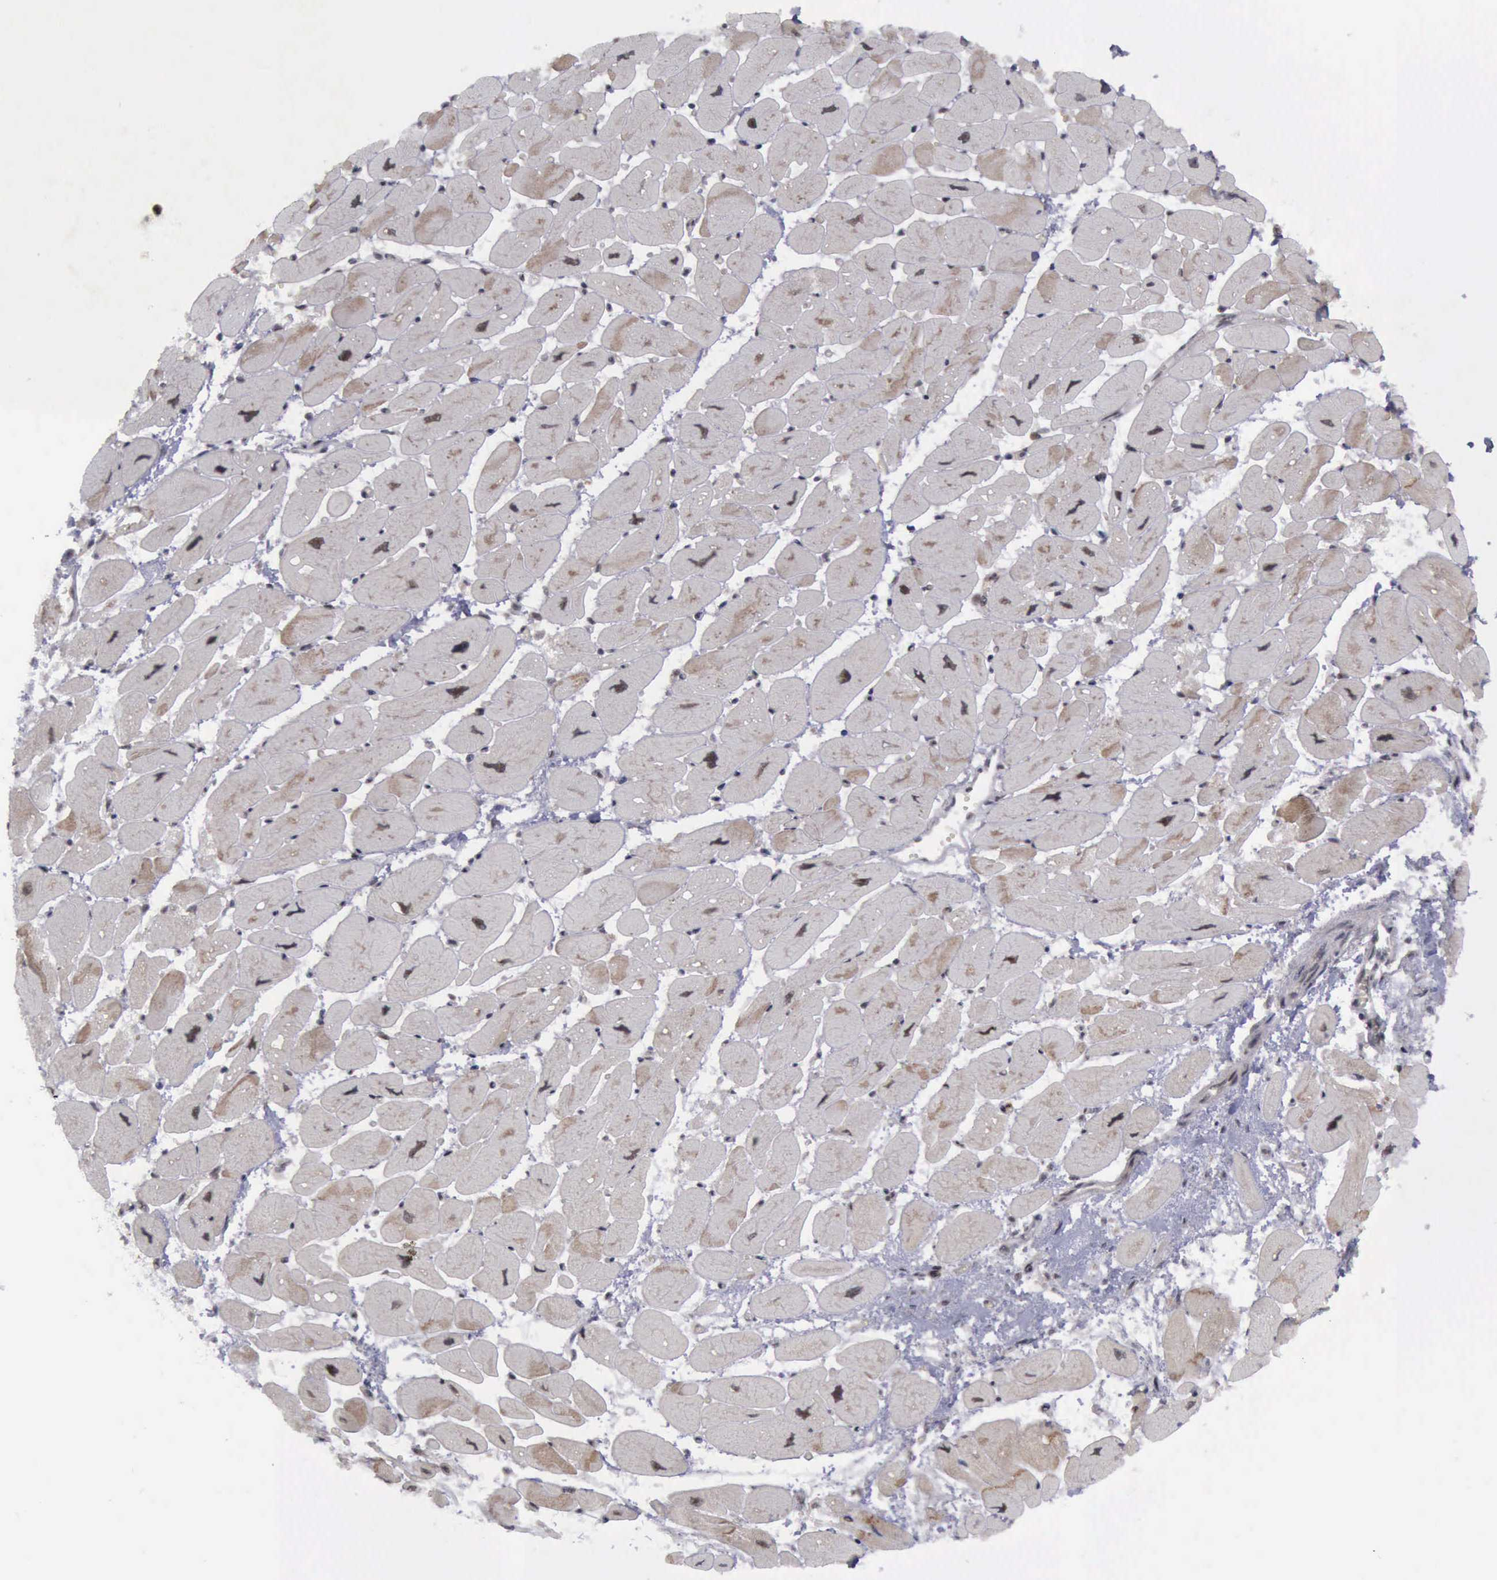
{"staining": {"intensity": "moderate", "quantity": ">75%", "location": "cytoplasmic/membranous"}, "tissue": "heart muscle", "cell_type": "Cardiomyocytes", "image_type": "normal", "snomed": [{"axis": "morphology", "description": "Normal tissue, NOS"}, {"axis": "topography", "description": "Heart"}], "caption": "Human heart muscle stained with a protein marker reveals moderate staining in cardiomyocytes.", "gene": "ATM", "patient": {"sex": "female", "age": 54}}